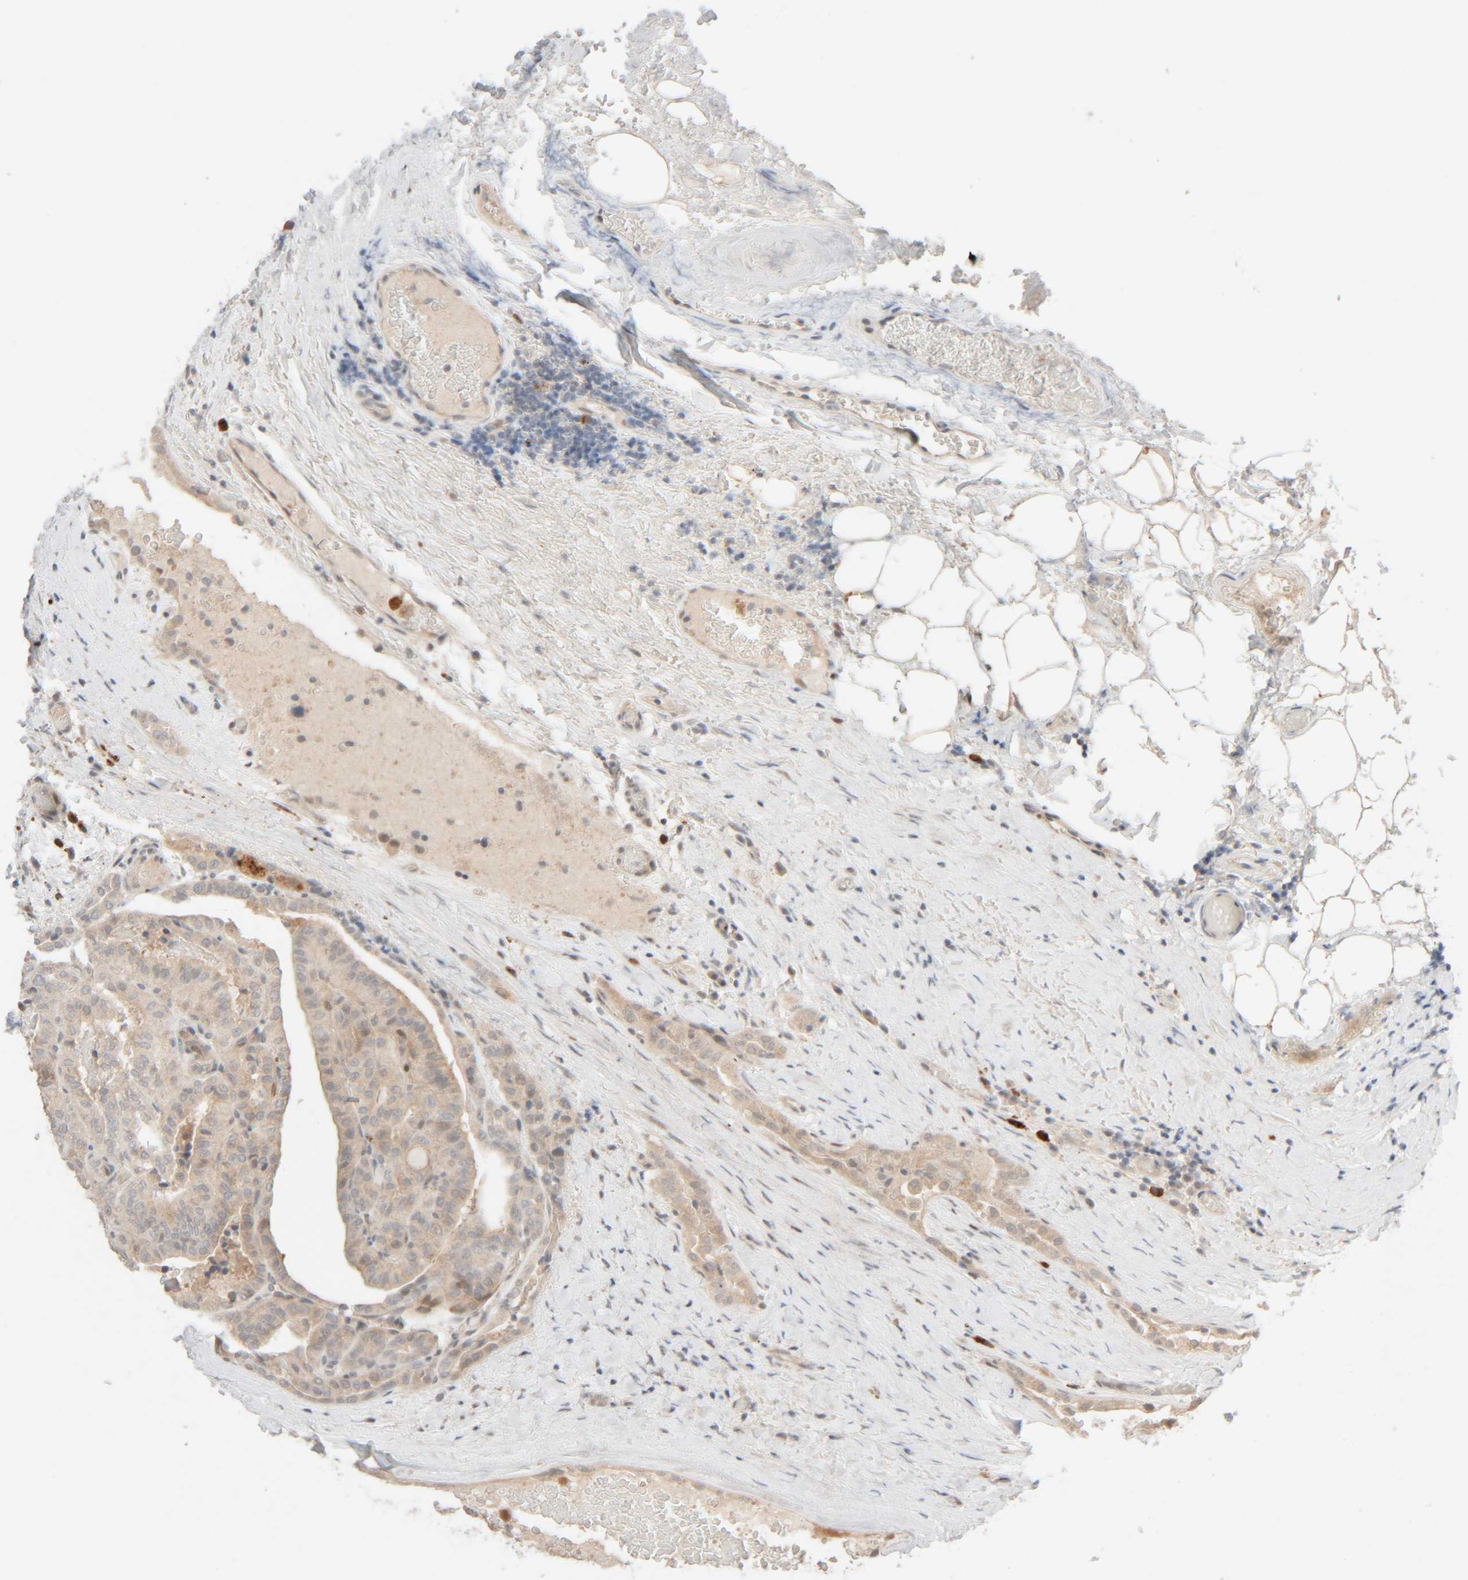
{"staining": {"intensity": "weak", "quantity": "25%-75%", "location": "cytoplasmic/membranous"}, "tissue": "thyroid cancer", "cell_type": "Tumor cells", "image_type": "cancer", "snomed": [{"axis": "morphology", "description": "Papillary adenocarcinoma, NOS"}, {"axis": "topography", "description": "Thyroid gland"}], "caption": "Thyroid cancer was stained to show a protein in brown. There is low levels of weak cytoplasmic/membranous staining in about 25%-75% of tumor cells.", "gene": "CHKA", "patient": {"sex": "male", "age": 77}}